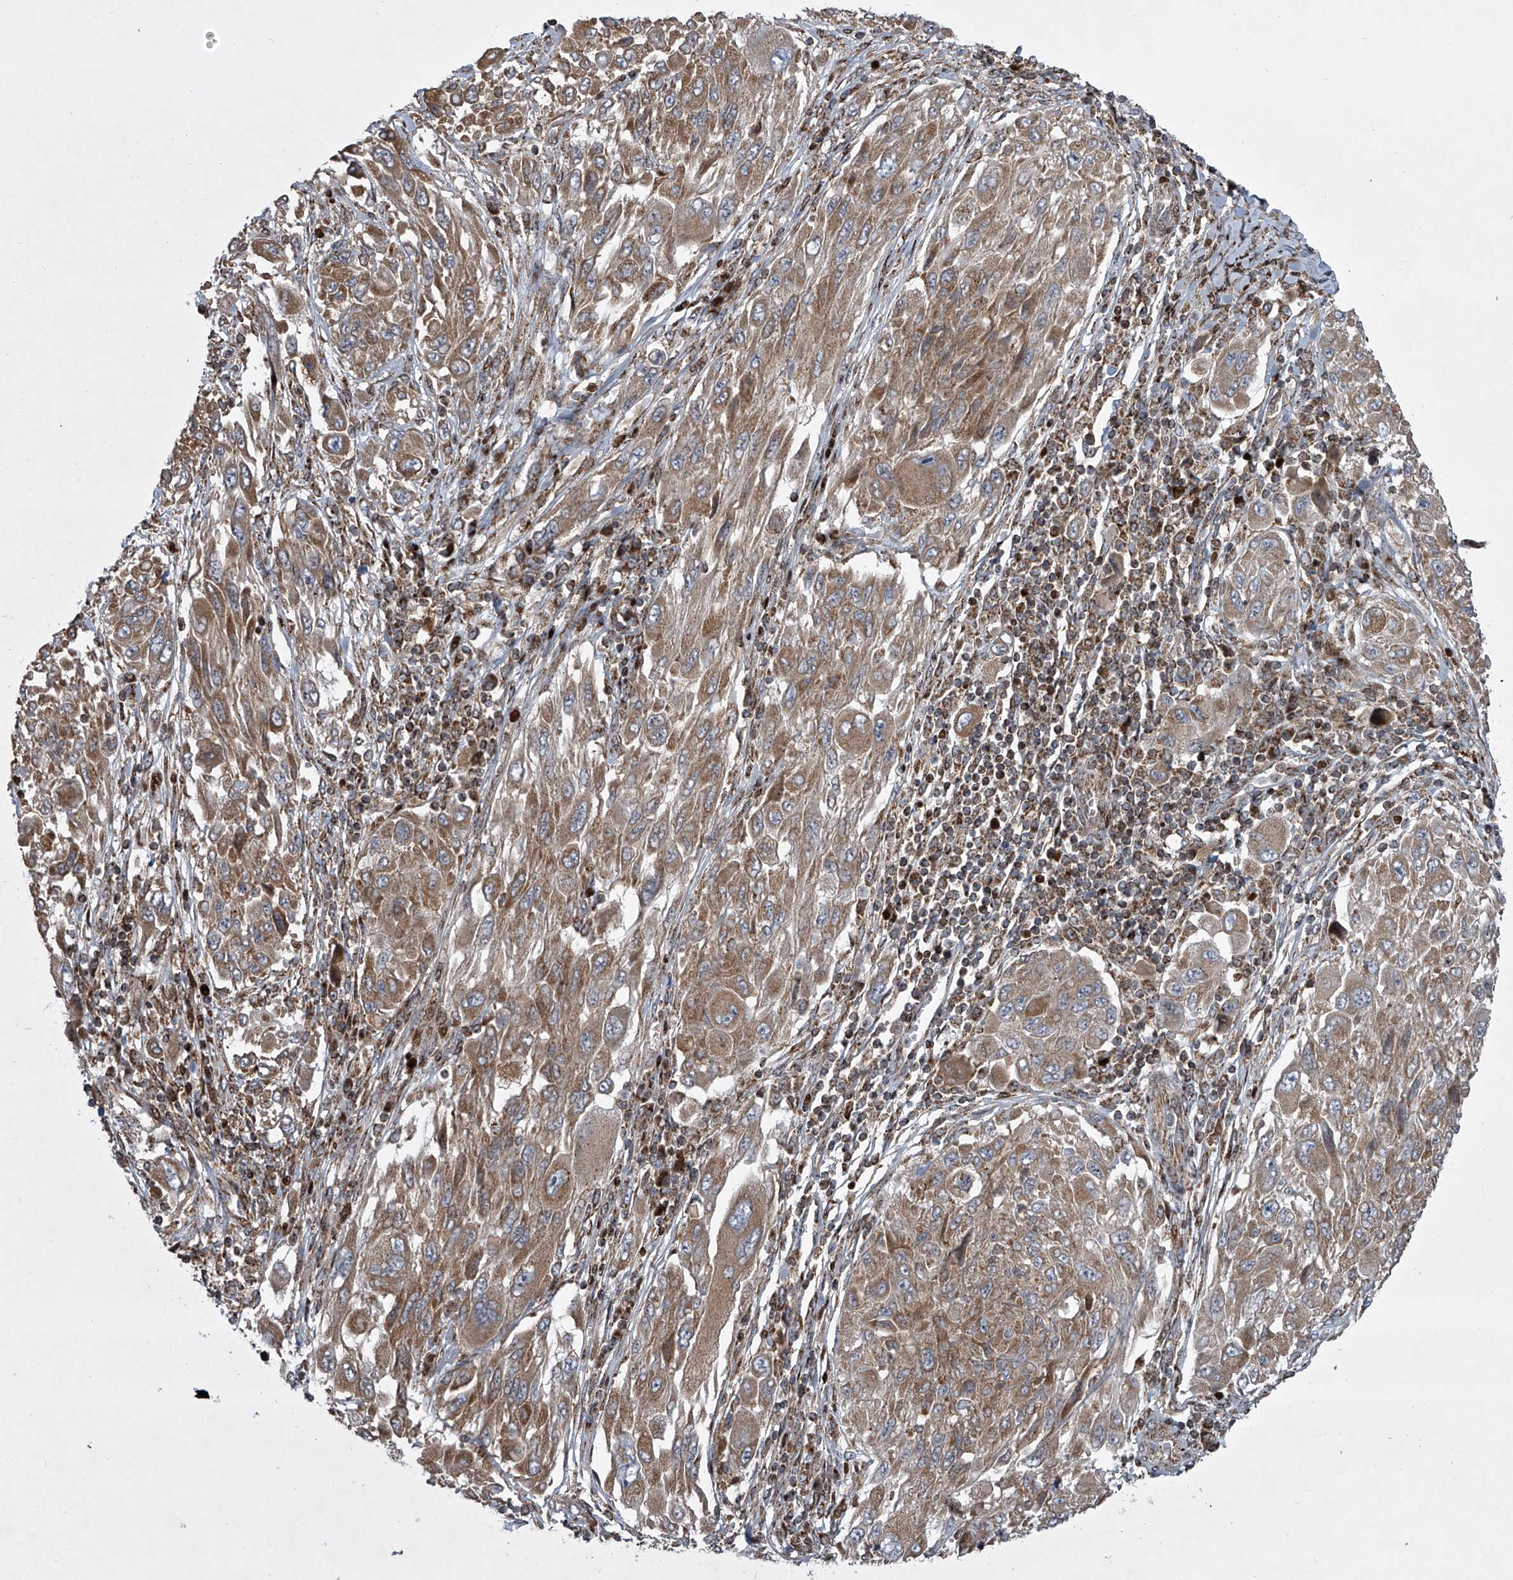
{"staining": {"intensity": "moderate", "quantity": ">75%", "location": "cytoplasmic/membranous"}, "tissue": "melanoma", "cell_type": "Tumor cells", "image_type": "cancer", "snomed": [{"axis": "morphology", "description": "Malignant melanoma, NOS"}, {"axis": "topography", "description": "Skin"}], "caption": "DAB (3,3'-diaminobenzidine) immunohistochemical staining of human malignant melanoma displays moderate cytoplasmic/membranous protein positivity in approximately >75% of tumor cells.", "gene": "STRADA", "patient": {"sex": "female", "age": 91}}